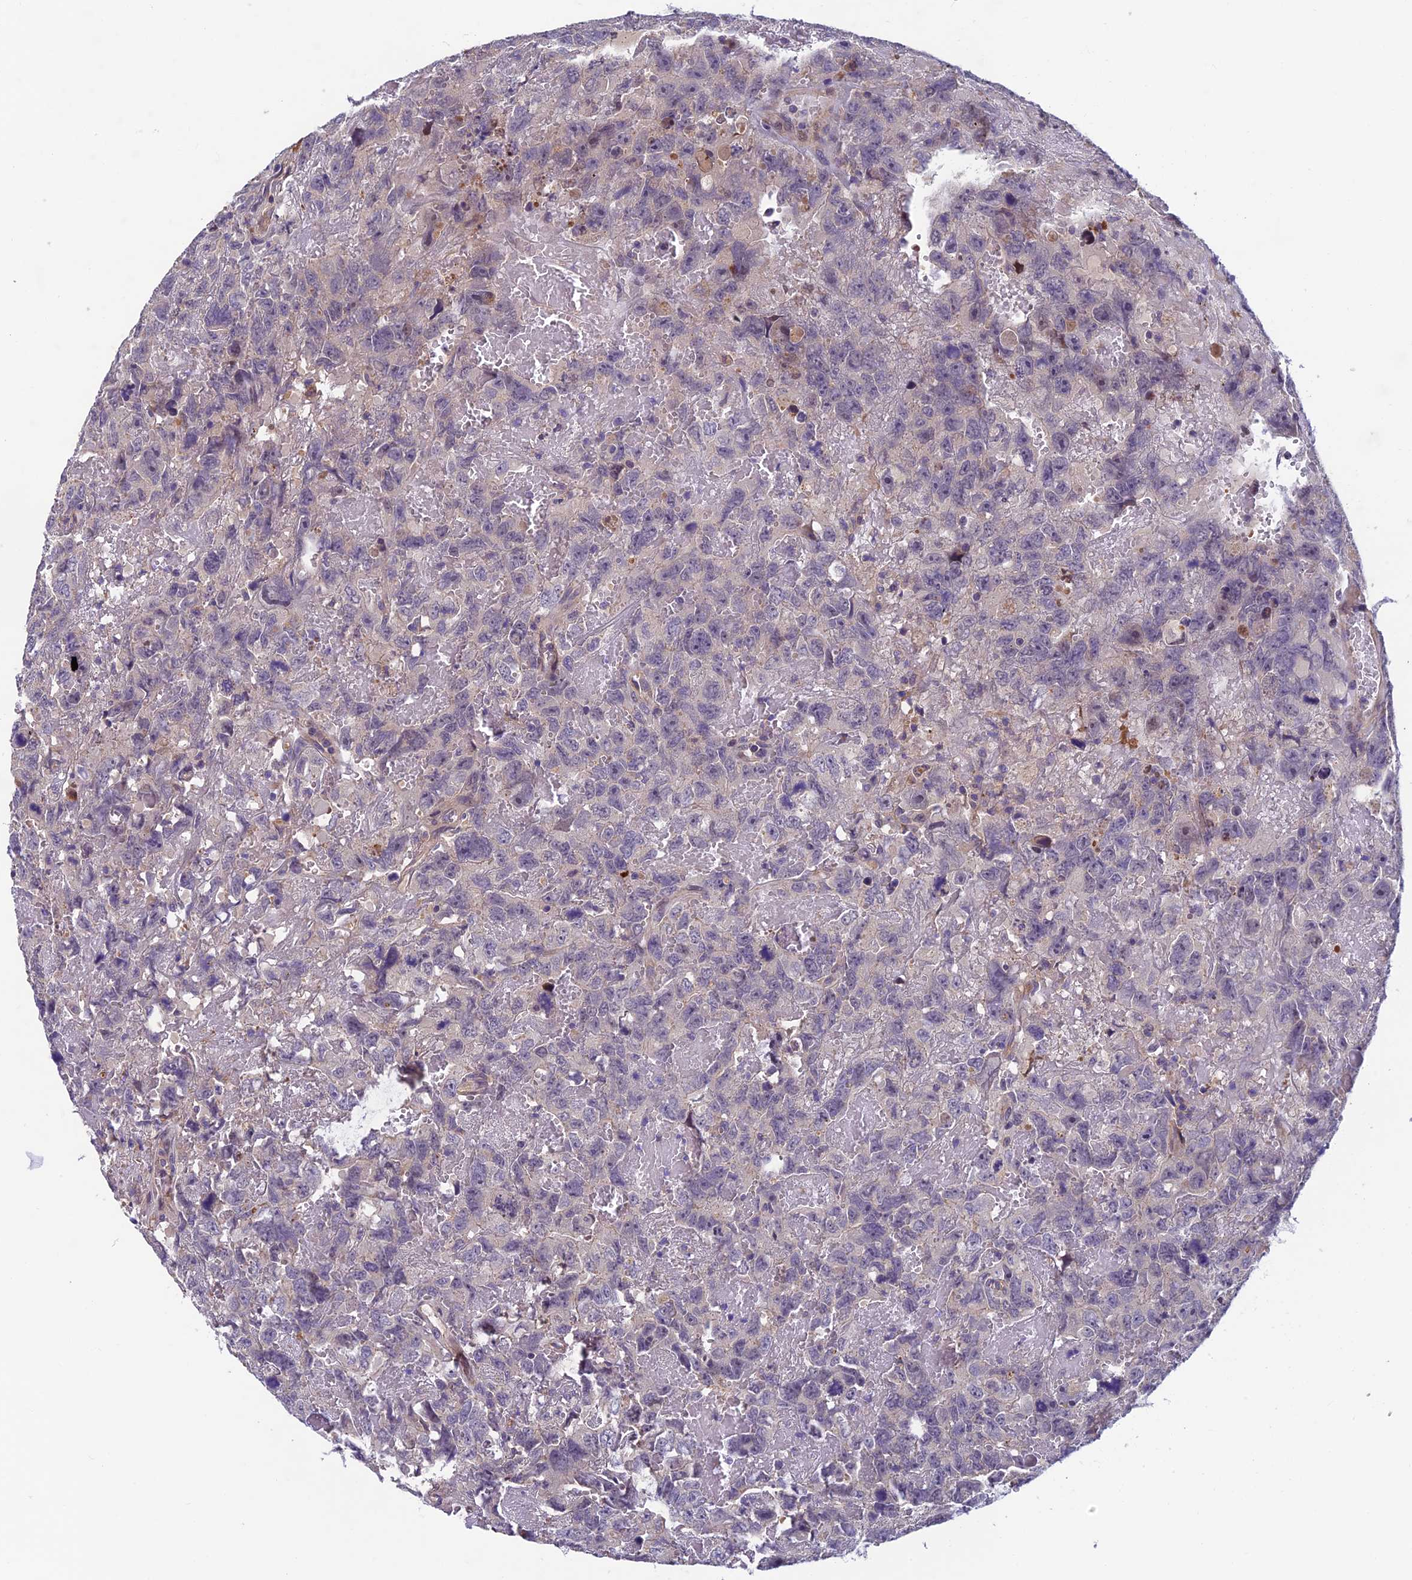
{"staining": {"intensity": "negative", "quantity": "none", "location": "none"}, "tissue": "testis cancer", "cell_type": "Tumor cells", "image_type": "cancer", "snomed": [{"axis": "morphology", "description": "Carcinoma, Embryonal, NOS"}, {"axis": "topography", "description": "Testis"}], "caption": "An IHC histopathology image of testis cancer is shown. There is no staining in tumor cells of testis cancer.", "gene": "HECA", "patient": {"sex": "male", "age": 45}}